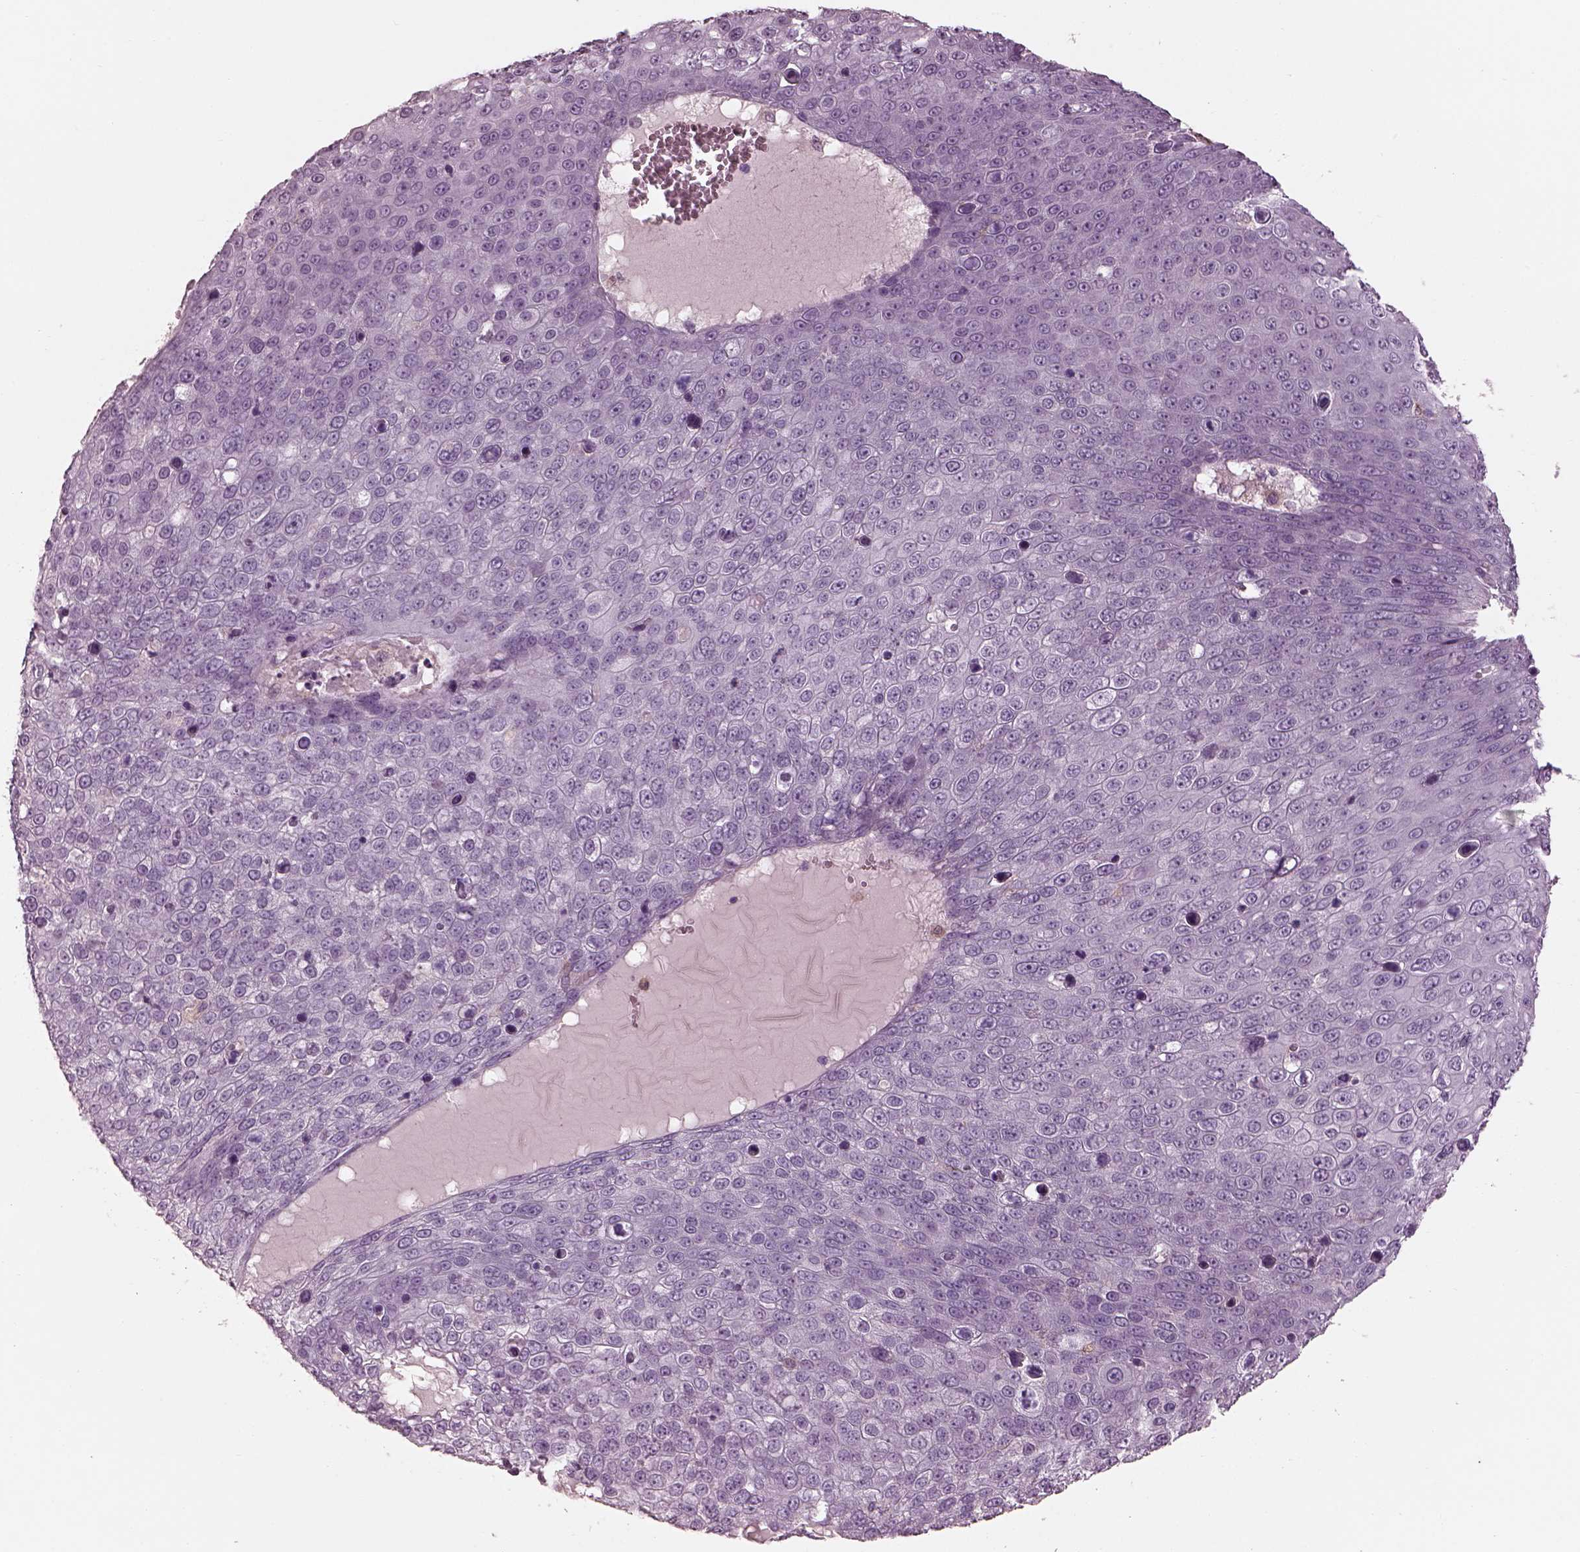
{"staining": {"intensity": "negative", "quantity": "none", "location": "none"}, "tissue": "skin cancer", "cell_type": "Tumor cells", "image_type": "cancer", "snomed": [{"axis": "morphology", "description": "Squamous cell carcinoma, NOS"}, {"axis": "topography", "description": "Skin"}], "caption": "Image shows no protein positivity in tumor cells of skin squamous cell carcinoma tissue.", "gene": "CADM2", "patient": {"sex": "male", "age": 71}}